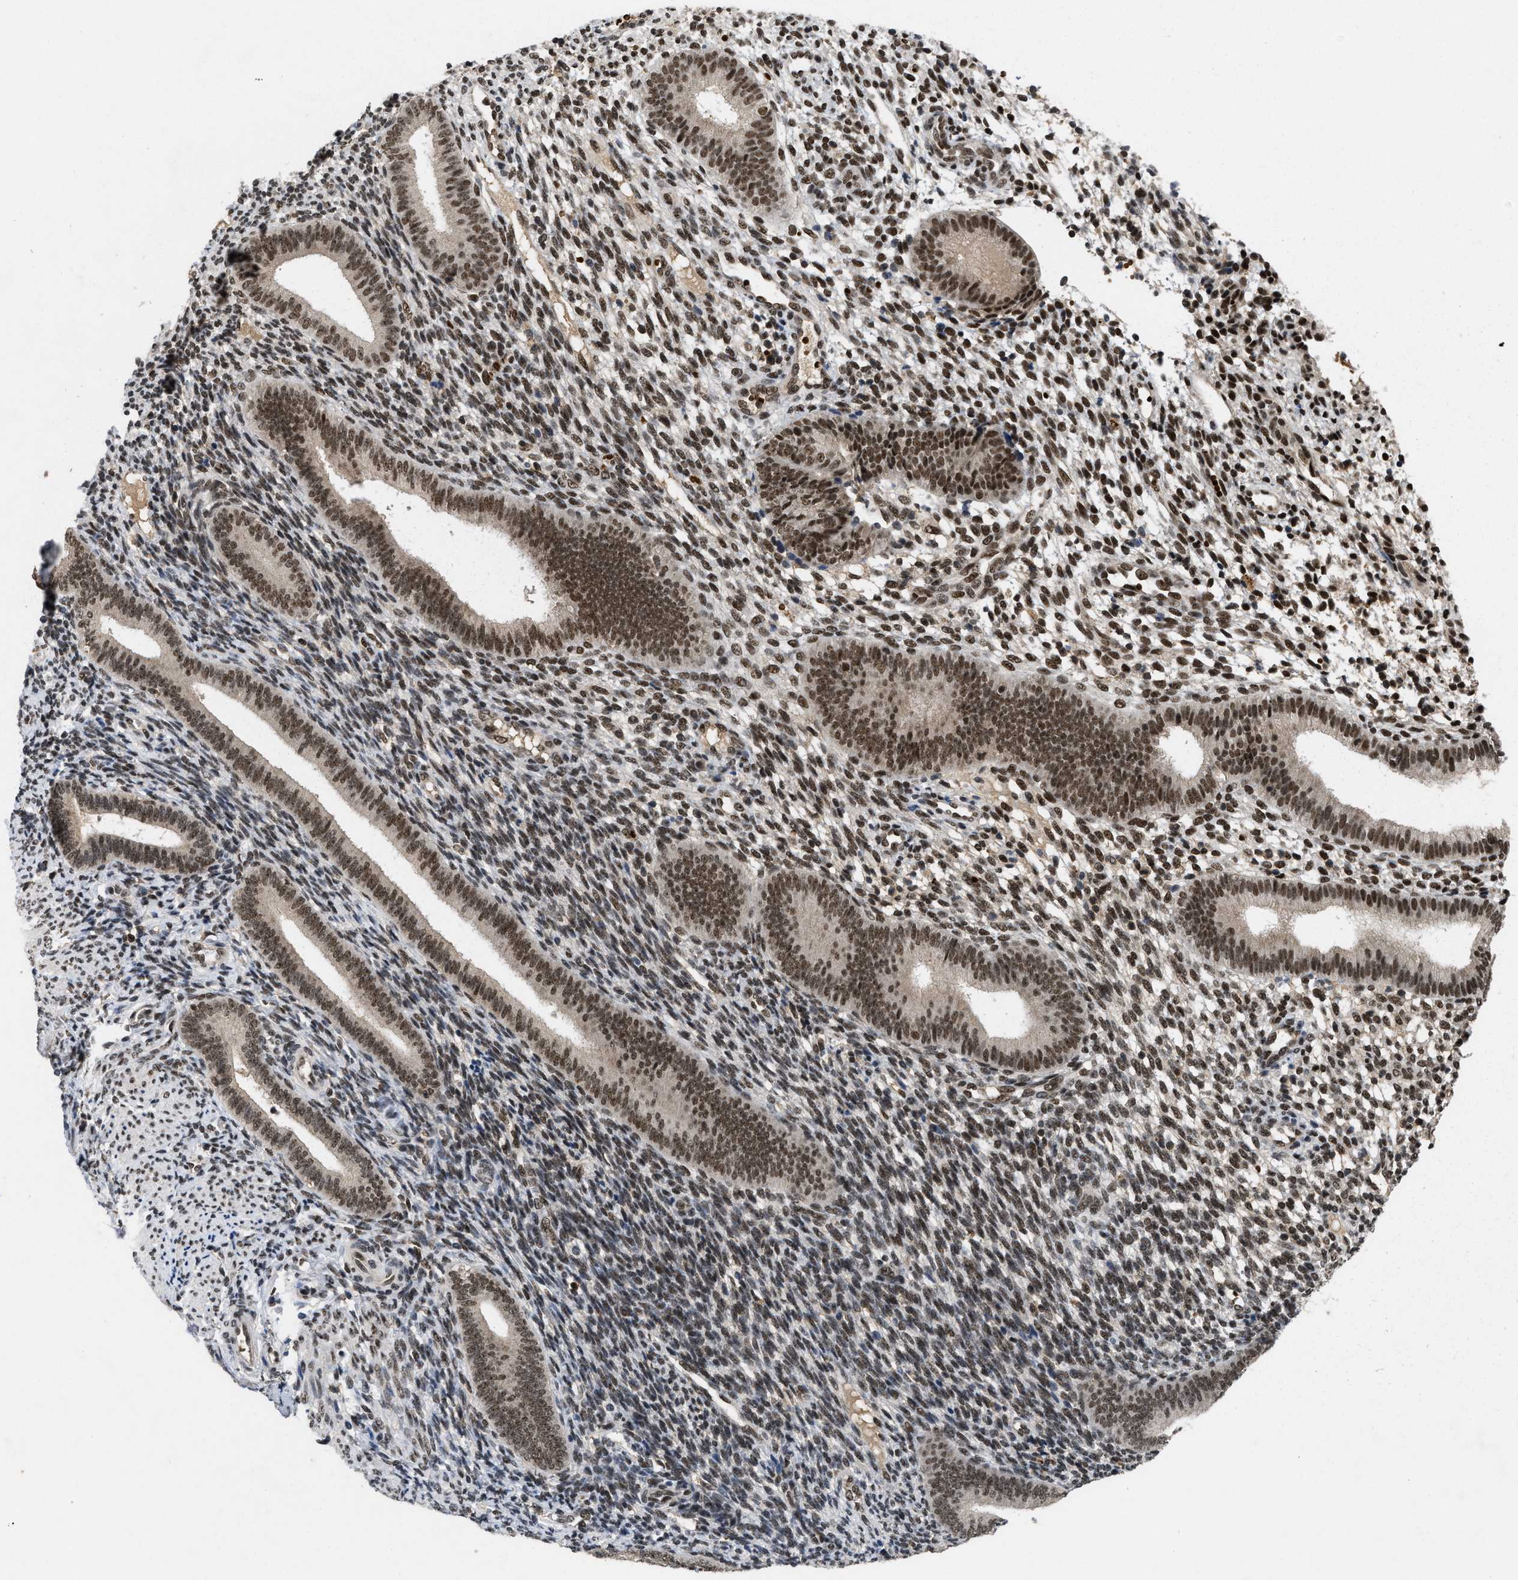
{"staining": {"intensity": "moderate", "quantity": "25%-75%", "location": "nuclear"}, "tissue": "endometrium", "cell_type": "Cells in endometrial stroma", "image_type": "normal", "snomed": [{"axis": "morphology", "description": "Normal tissue, NOS"}, {"axis": "topography", "description": "Uterus"}, {"axis": "topography", "description": "Endometrium"}], "caption": "High-power microscopy captured an immunohistochemistry histopathology image of normal endometrium, revealing moderate nuclear positivity in about 25%-75% of cells in endometrial stroma. (DAB = brown stain, brightfield microscopy at high magnification).", "gene": "ZNF346", "patient": {"sex": "female", "age": 33}}